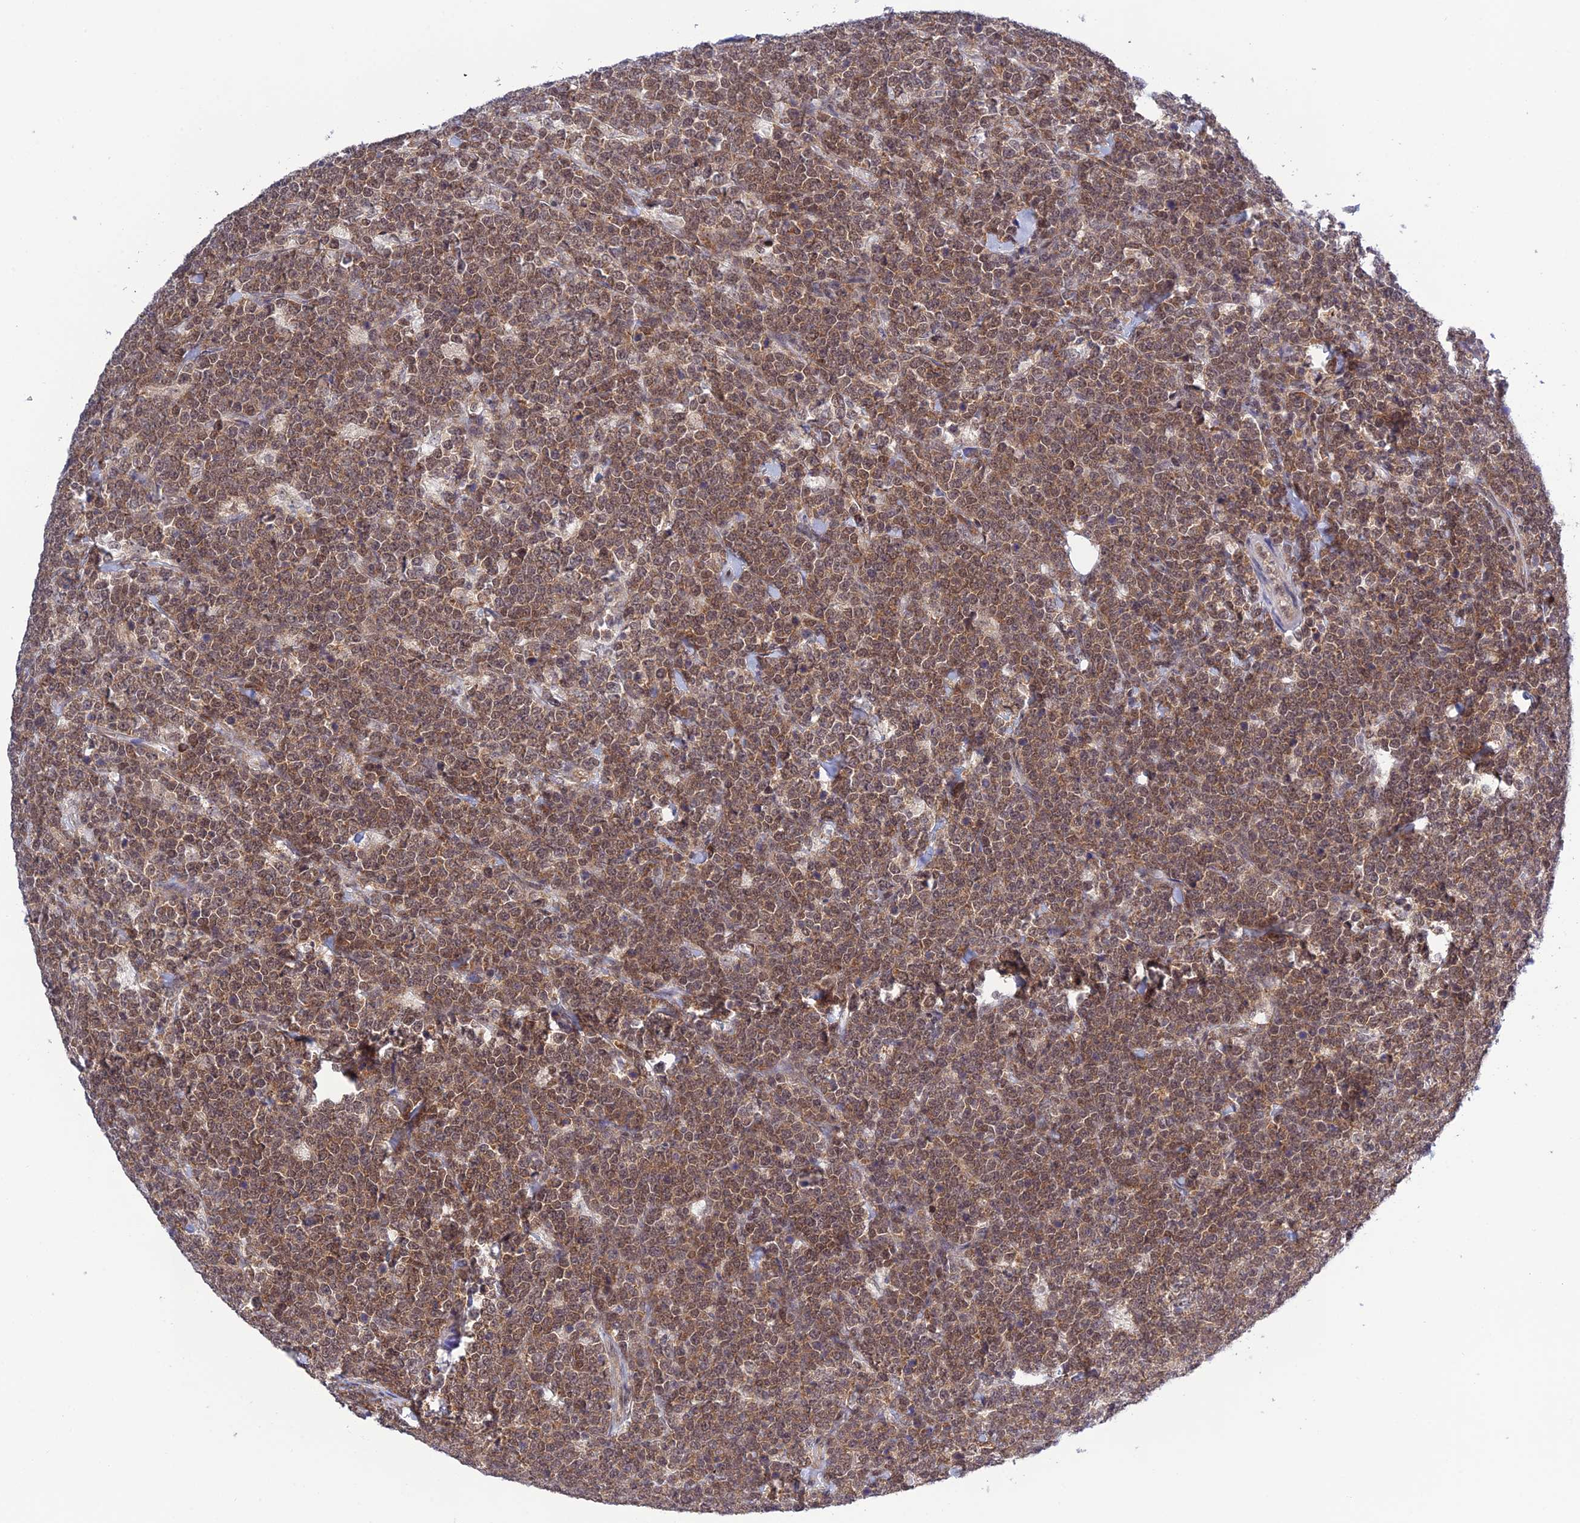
{"staining": {"intensity": "moderate", "quantity": ">75%", "location": "cytoplasmic/membranous,nuclear"}, "tissue": "lymphoma", "cell_type": "Tumor cells", "image_type": "cancer", "snomed": [{"axis": "morphology", "description": "Malignant lymphoma, non-Hodgkin's type, High grade"}, {"axis": "topography", "description": "Small intestine"}], "caption": "The micrograph reveals immunohistochemical staining of high-grade malignant lymphoma, non-Hodgkin's type. There is moderate cytoplasmic/membranous and nuclear expression is seen in approximately >75% of tumor cells. Nuclei are stained in blue.", "gene": "TCEA1", "patient": {"sex": "male", "age": 8}}